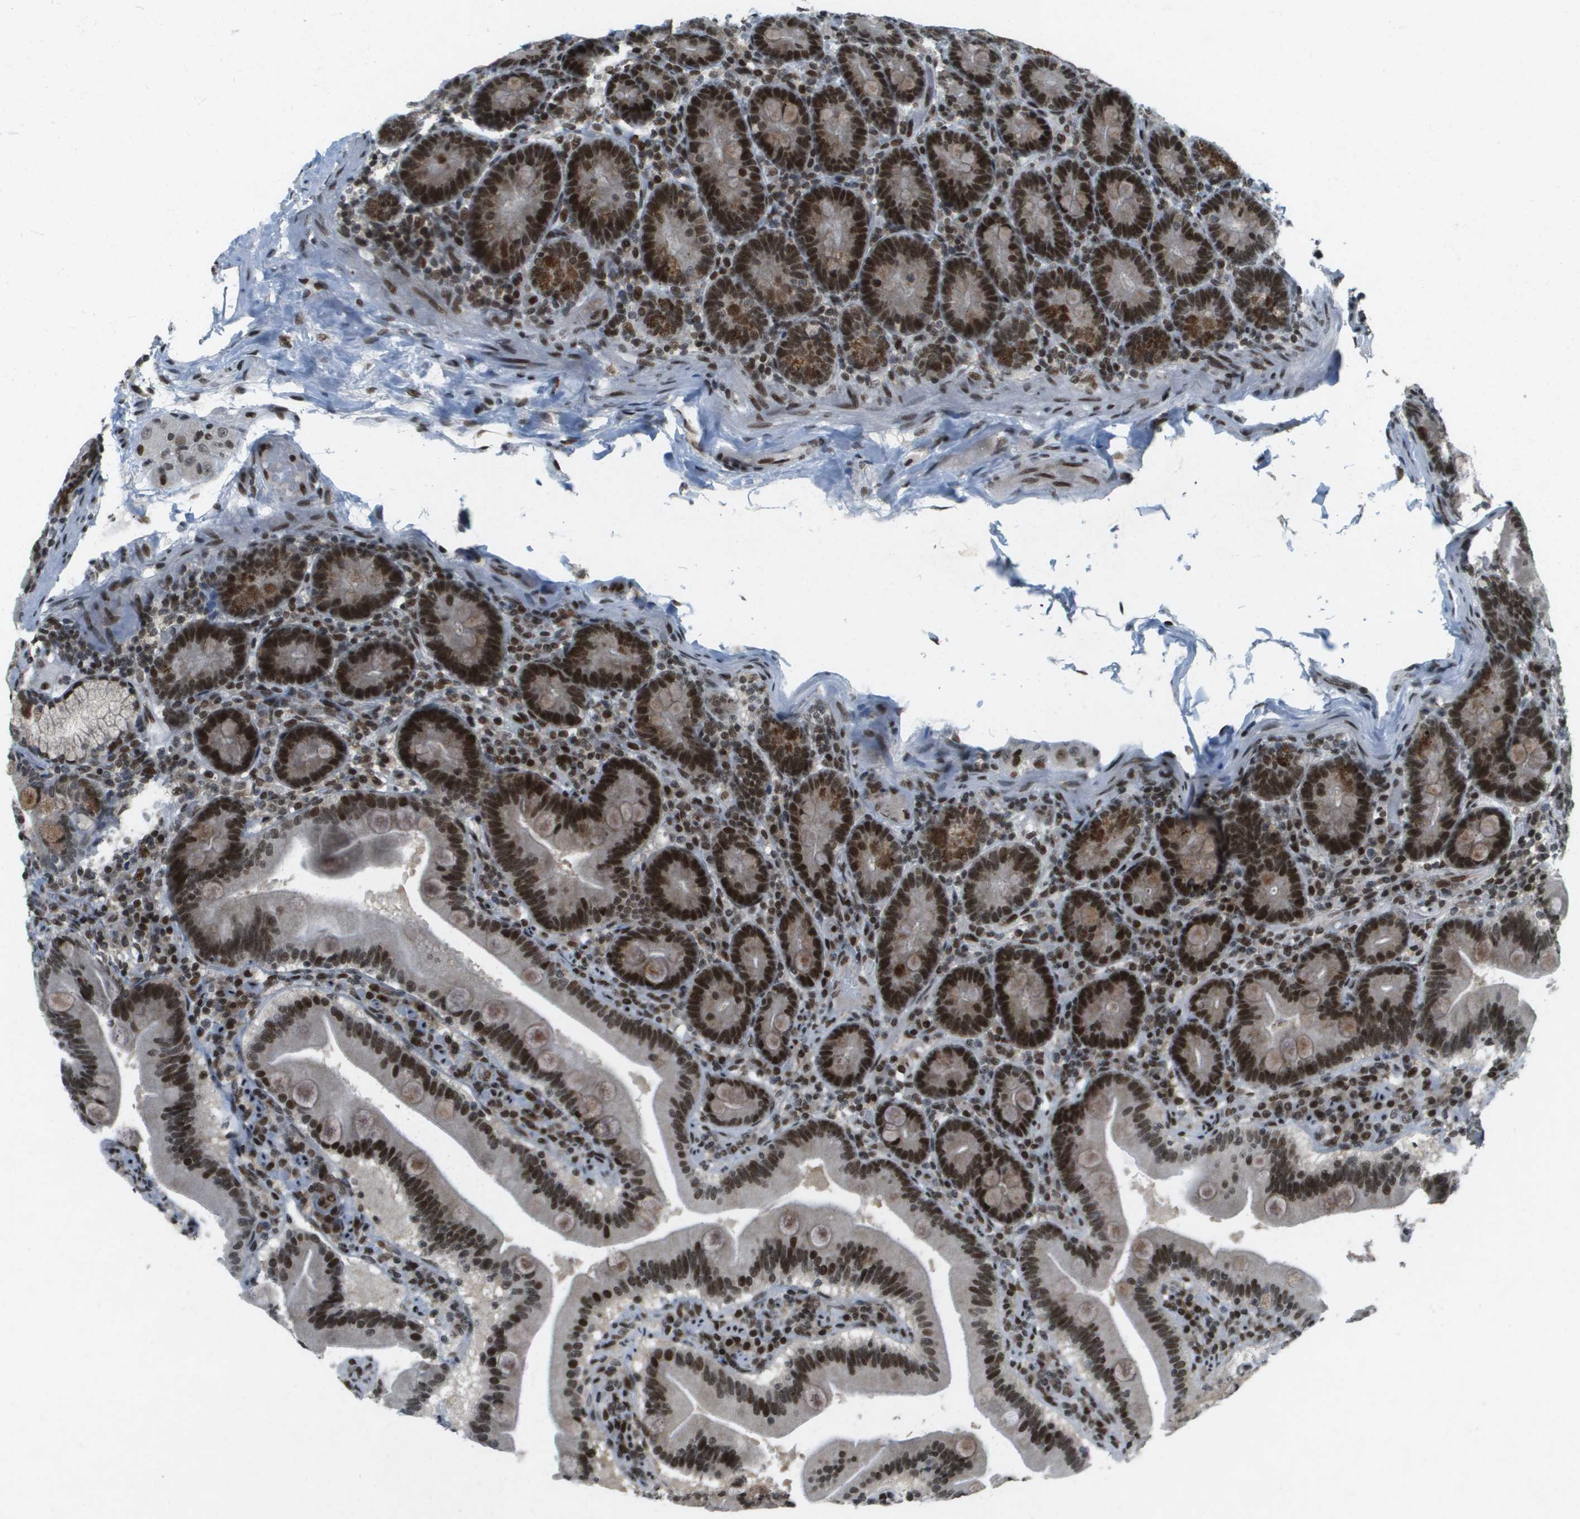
{"staining": {"intensity": "strong", "quantity": ">75%", "location": "nuclear"}, "tissue": "duodenum", "cell_type": "Glandular cells", "image_type": "normal", "snomed": [{"axis": "morphology", "description": "Normal tissue, NOS"}, {"axis": "topography", "description": "Duodenum"}], "caption": "This image shows benign duodenum stained with immunohistochemistry (IHC) to label a protein in brown. The nuclear of glandular cells show strong positivity for the protein. Nuclei are counter-stained blue.", "gene": "IRF7", "patient": {"sex": "male", "age": 54}}